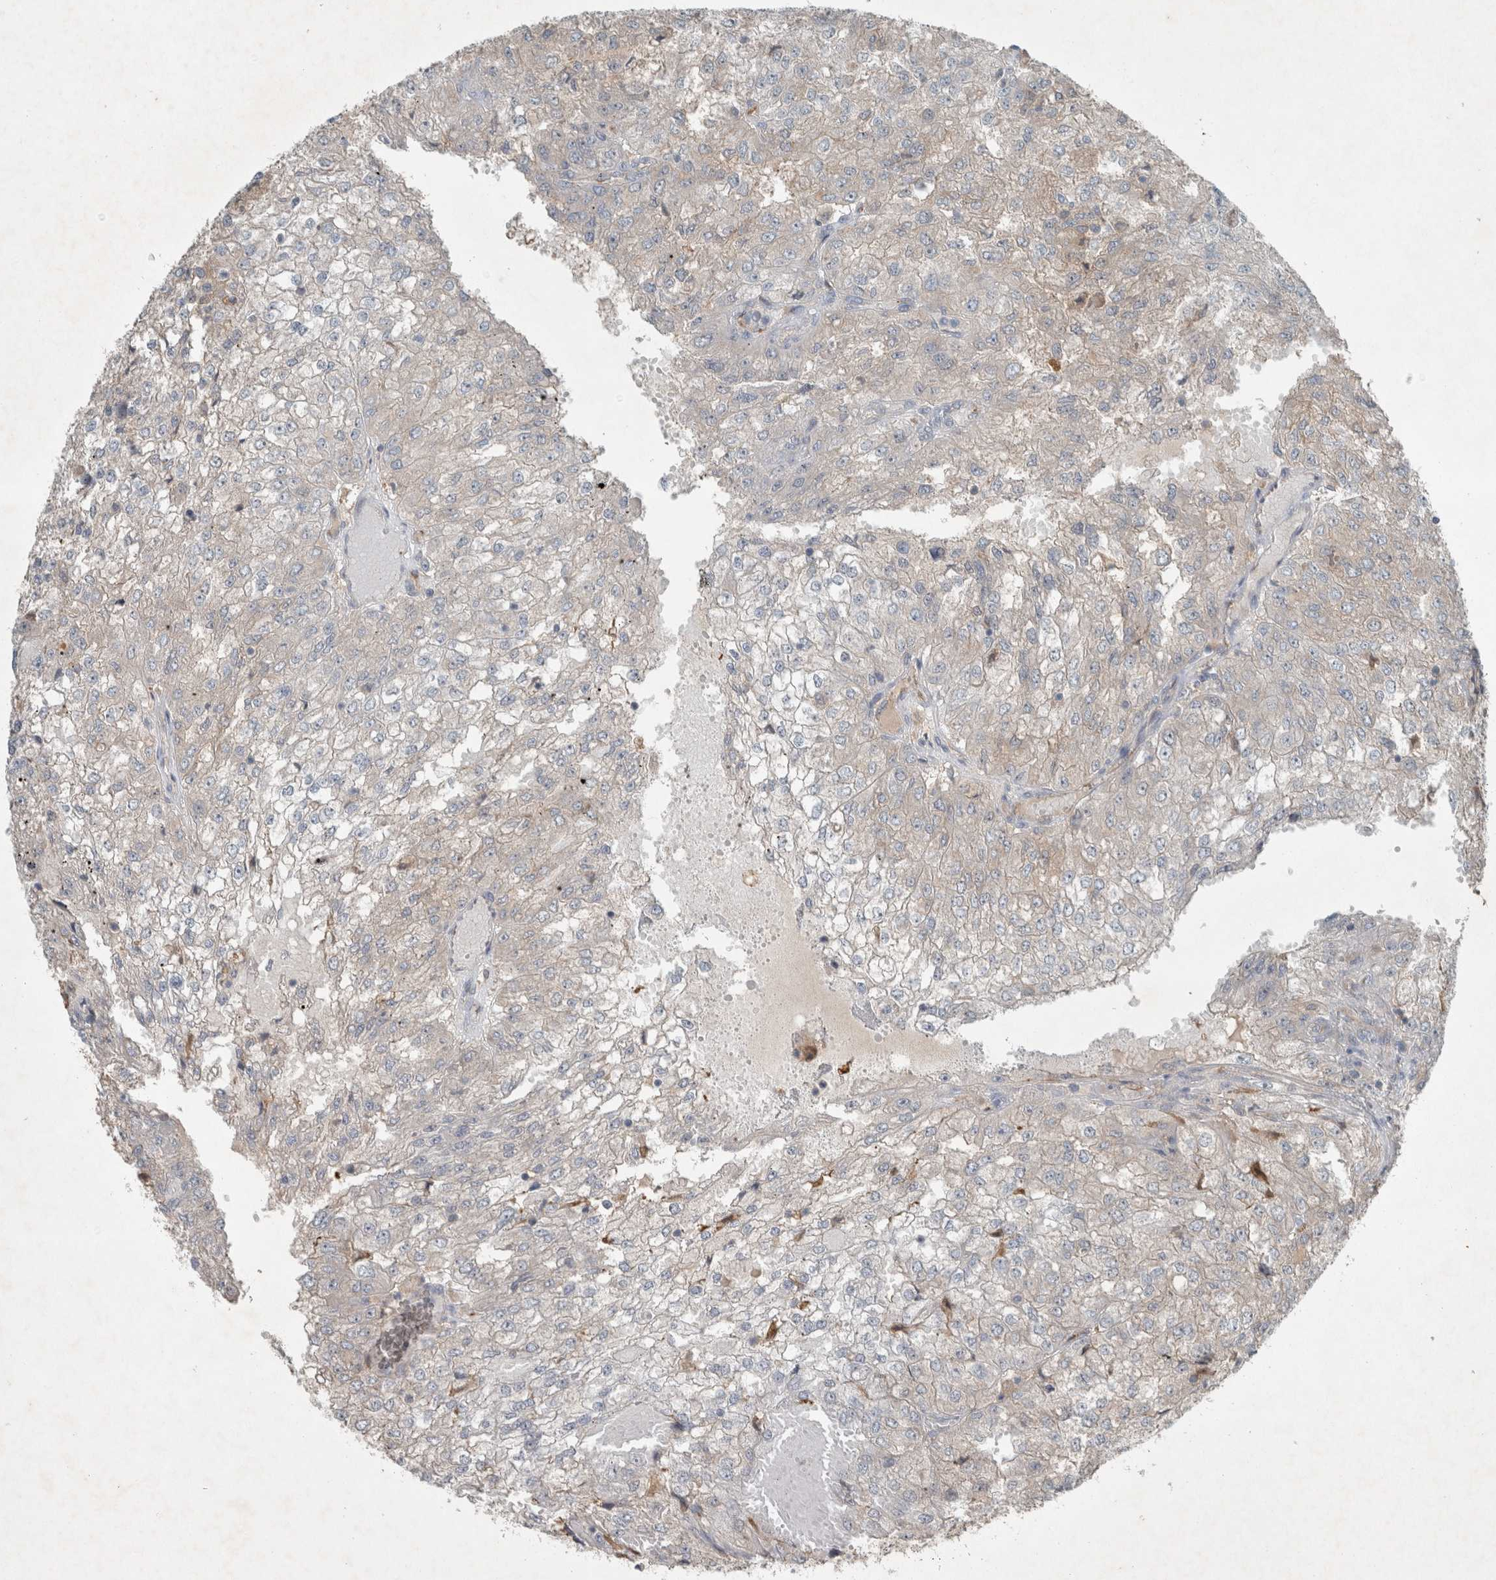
{"staining": {"intensity": "negative", "quantity": "none", "location": "none"}, "tissue": "renal cancer", "cell_type": "Tumor cells", "image_type": "cancer", "snomed": [{"axis": "morphology", "description": "Adenocarcinoma, NOS"}, {"axis": "topography", "description": "Kidney"}], "caption": "DAB immunohistochemical staining of human renal cancer (adenocarcinoma) displays no significant staining in tumor cells. (Brightfield microscopy of DAB immunohistochemistry (IHC) at high magnification).", "gene": "RALGDS", "patient": {"sex": "female", "age": 54}}